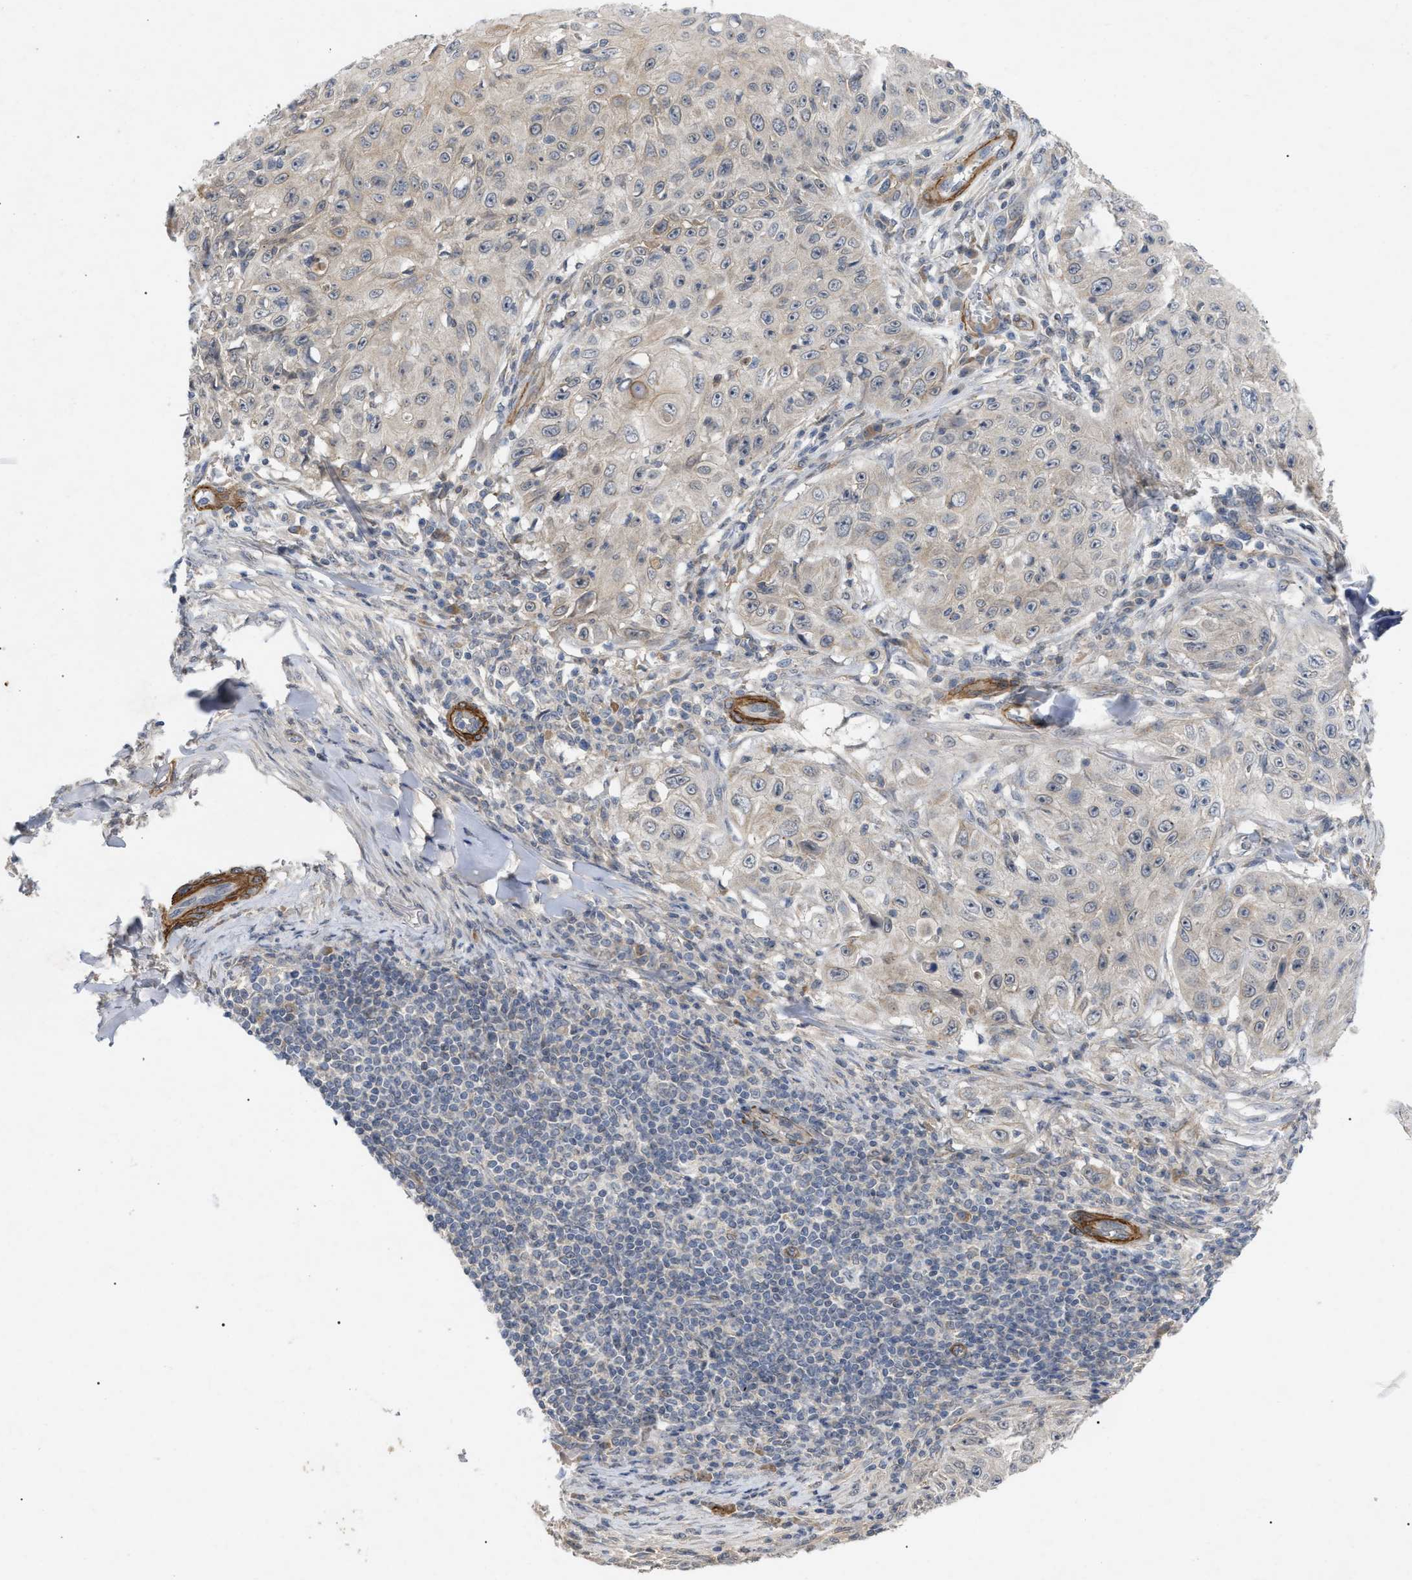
{"staining": {"intensity": "negative", "quantity": "none", "location": "none"}, "tissue": "skin cancer", "cell_type": "Tumor cells", "image_type": "cancer", "snomed": [{"axis": "morphology", "description": "Squamous cell carcinoma, NOS"}, {"axis": "topography", "description": "Skin"}], "caption": "The micrograph shows no staining of tumor cells in skin cancer (squamous cell carcinoma).", "gene": "ST6GALNAC6", "patient": {"sex": "male", "age": 86}}